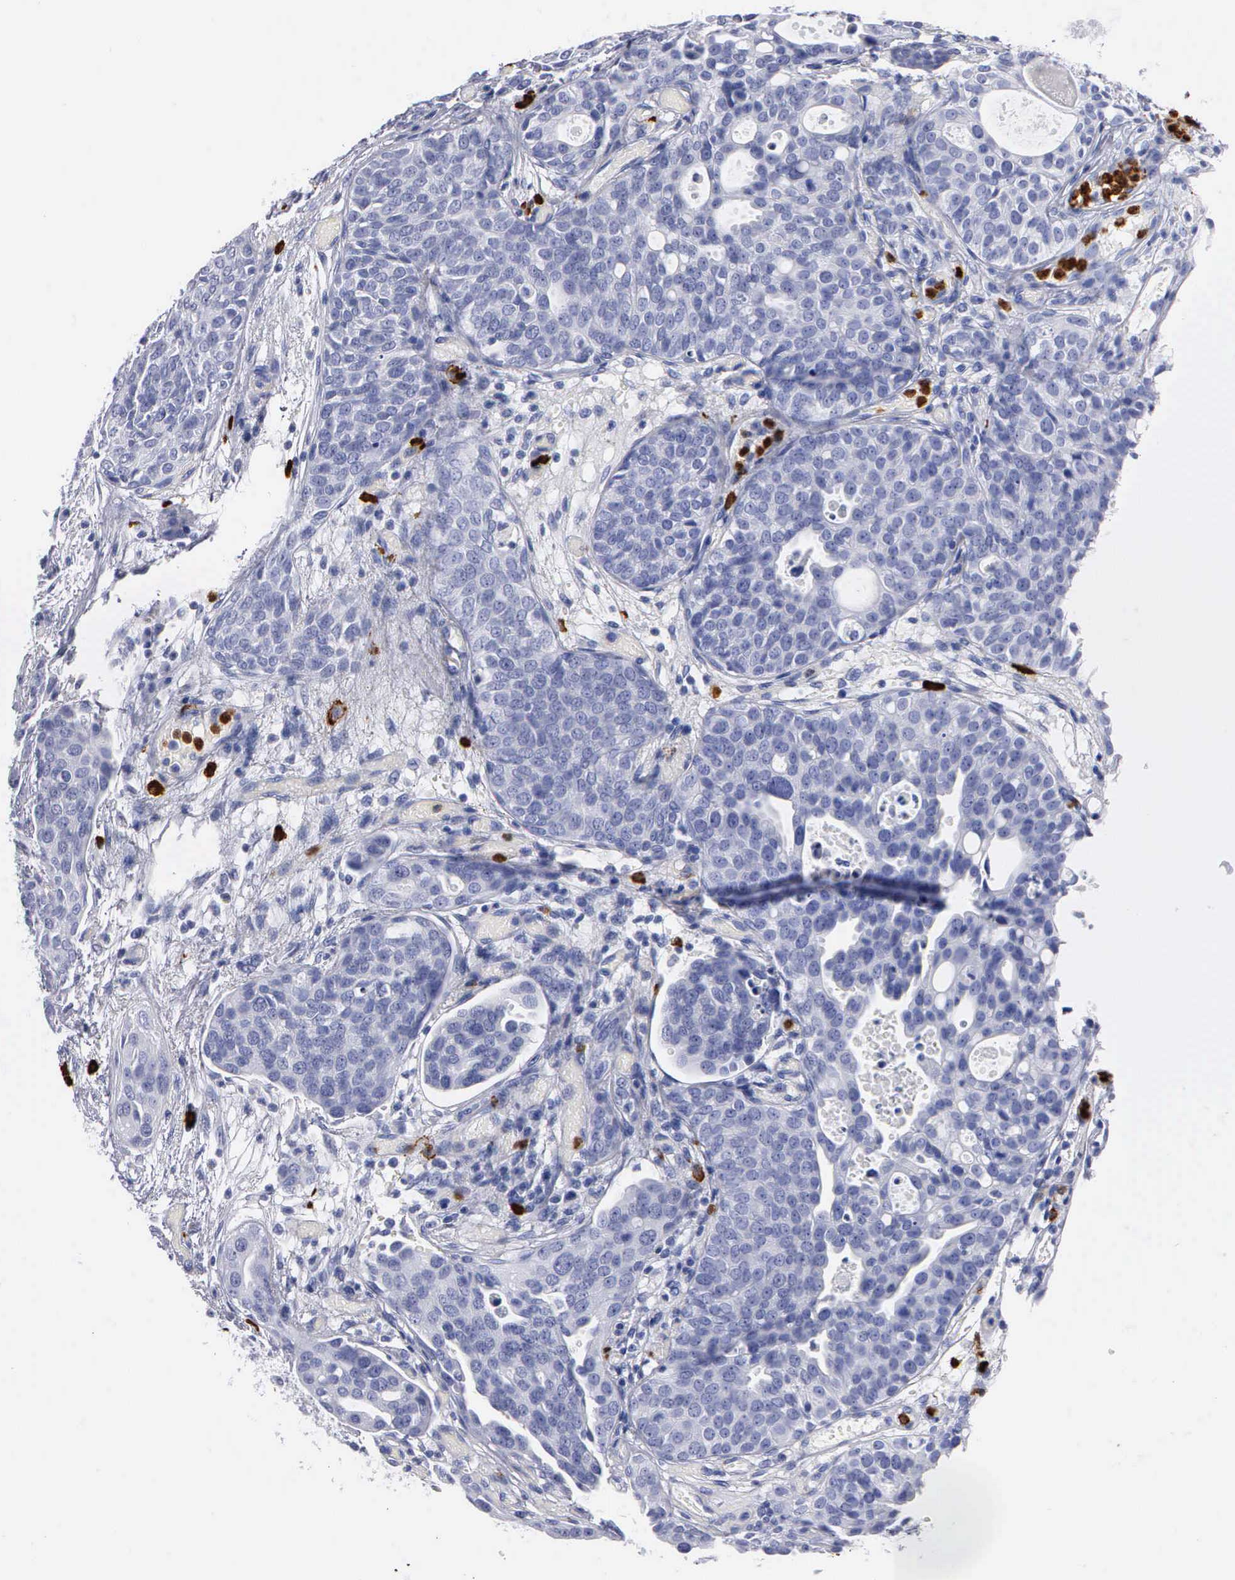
{"staining": {"intensity": "negative", "quantity": "none", "location": "none"}, "tissue": "urothelial cancer", "cell_type": "Tumor cells", "image_type": "cancer", "snomed": [{"axis": "morphology", "description": "Urothelial carcinoma, High grade"}, {"axis": "topography", "description": "Urinary bladder"}], "caption": "The immunohistochemistry image has no significant staining in tumor cells of urothelial cancer tissue.", "gene": "CTSG", "patient": {"sex": "male", "age": 78}}